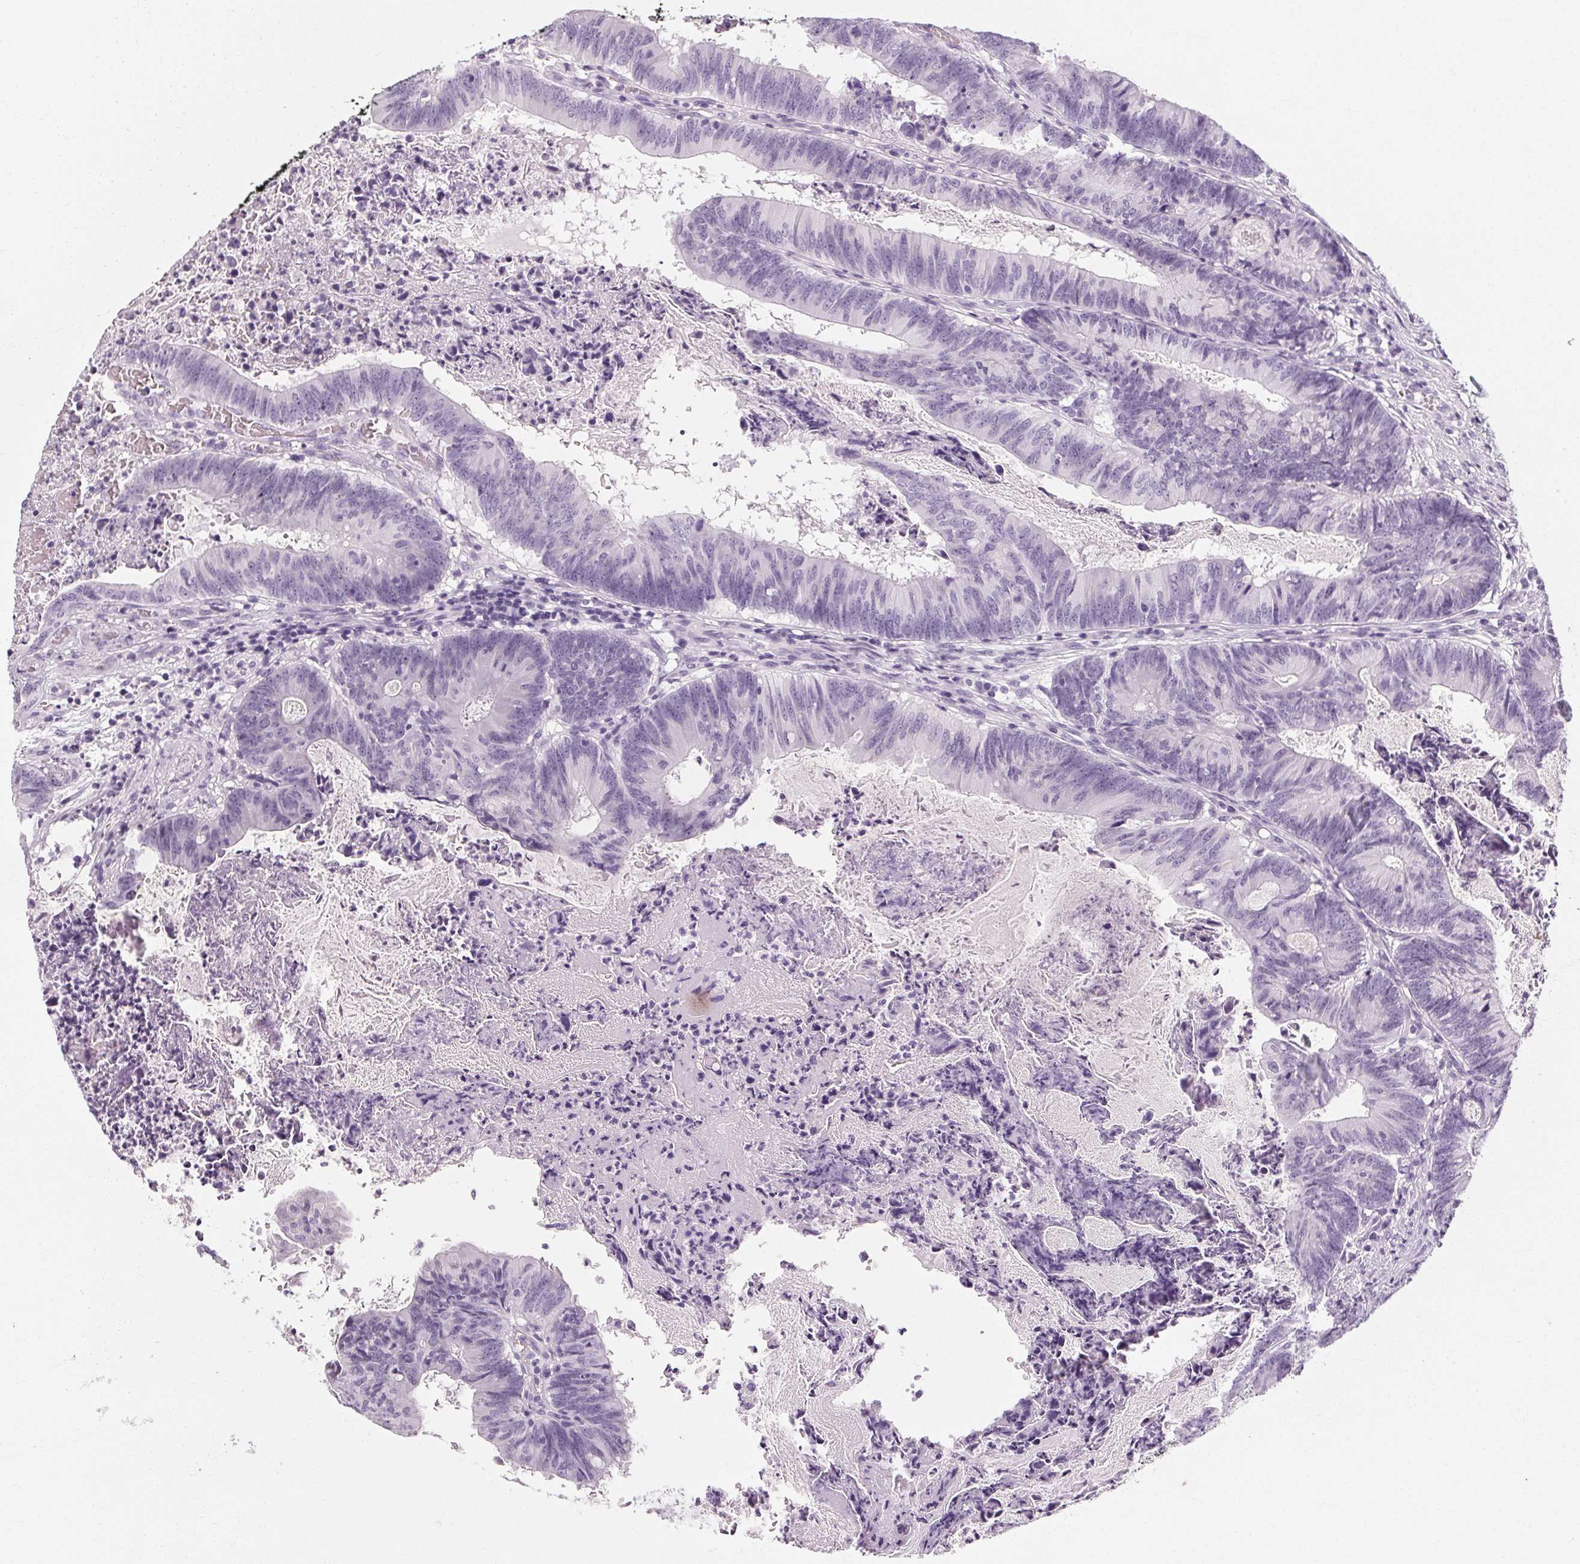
{"staining": {"intensity": "negative", "quantity": "none", "location": "none"}, "tissue": "colorectal cancer", "cell_type": "Tumor cells", "image_type": "cancer", "snomed": [{"axis": "morphology", "description": "Adenocarcinoma, NOS"}, {"axis": "topography", "description": "Colon"}], "caption": "This is a photomicrograph of IHC staining of colorectal cancer, which shows no staining in tumor cells.", "gene": "POMC", "patient": {"sex": "female", "age": 70}}